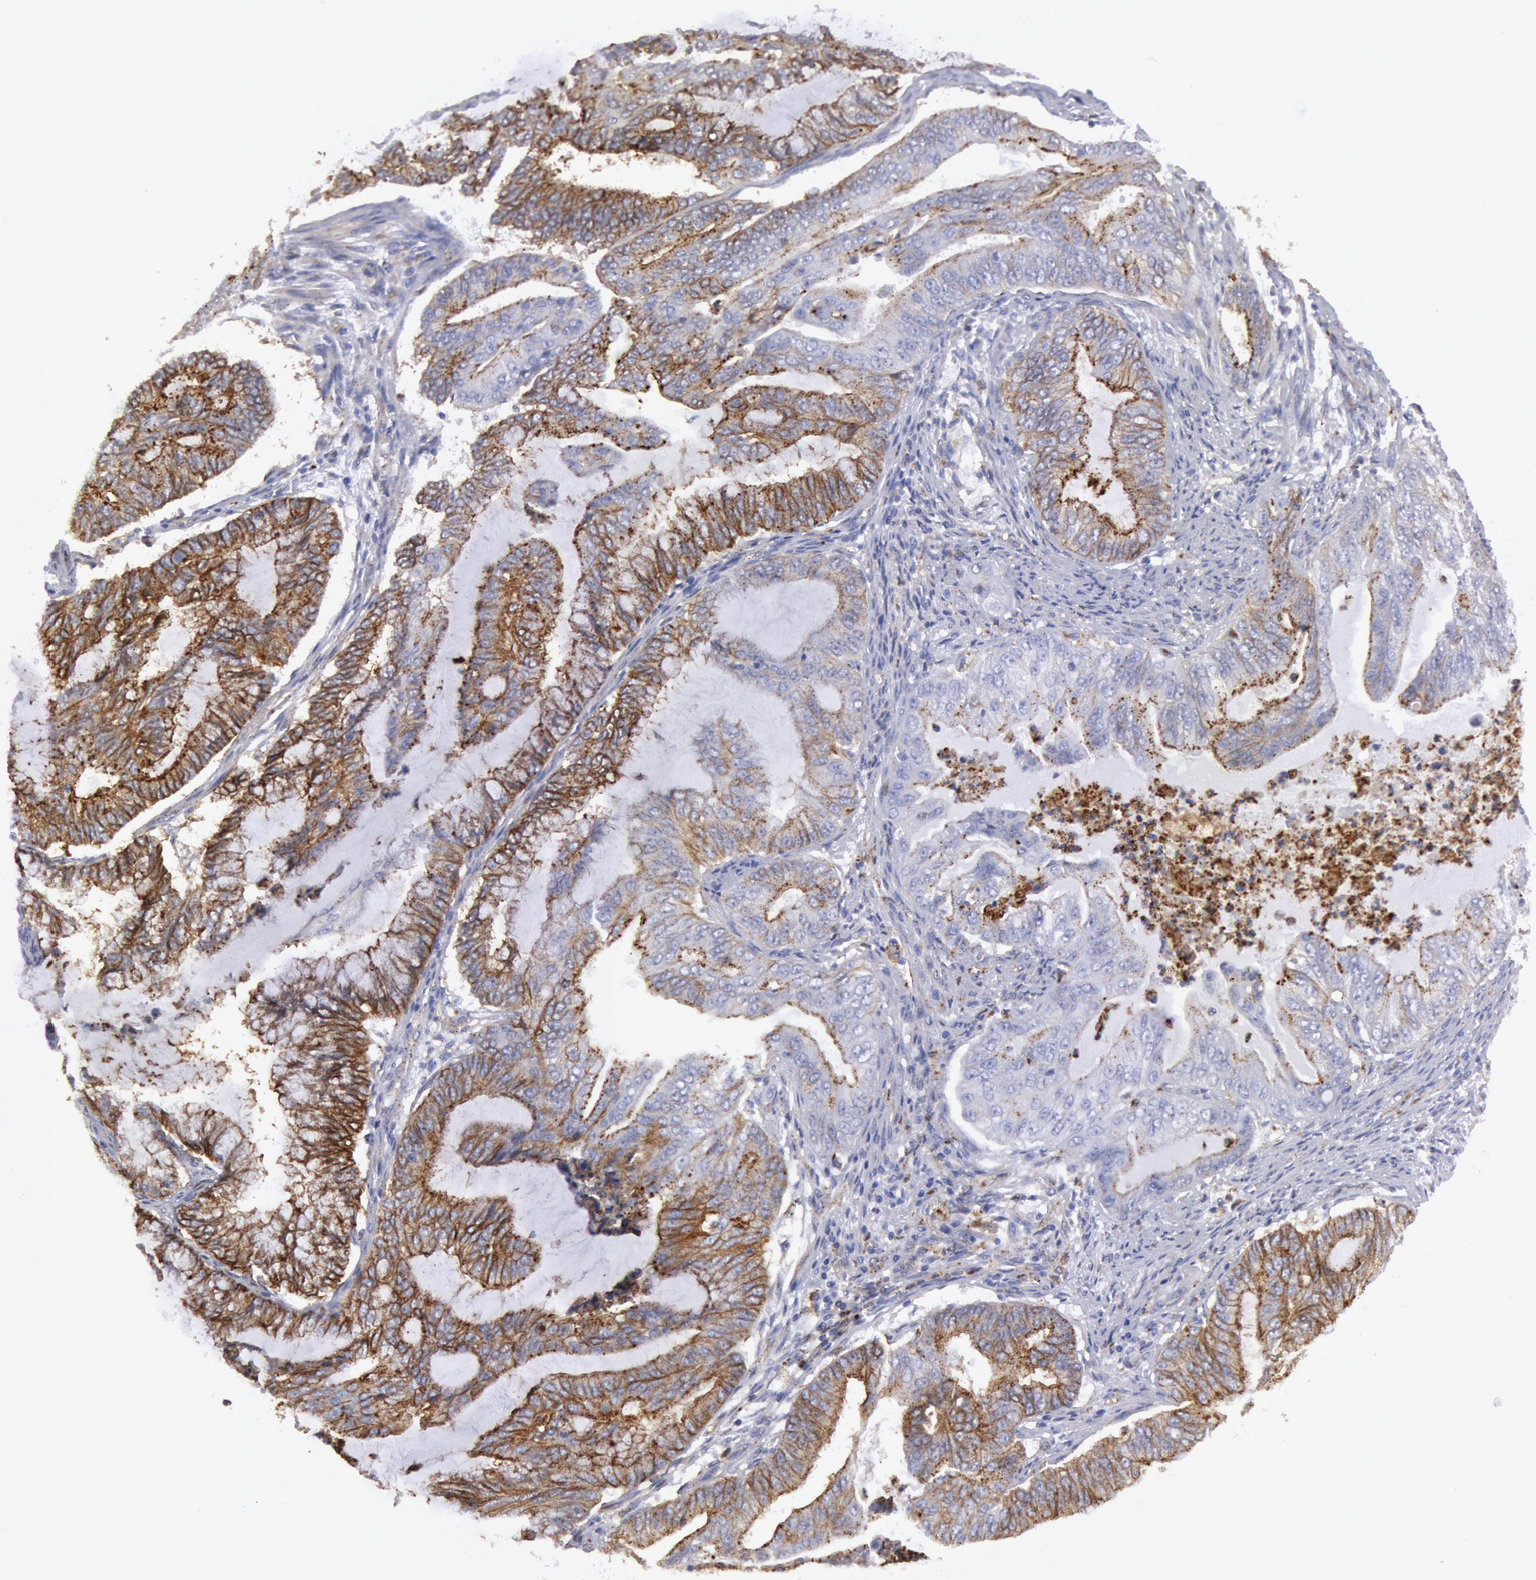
{"staining": {"intensity": "weak", "quantity": ">75%", "location": "cytoplasmic/membranous"}, "tissue": "endometrial cancer", "cell_type": "Tumor cells", "image_type": "cancer", "snomed": [{"axis": "morphology", "description": "Adenocarcinoma, NOS"}, {"axis": "topography", "description": "Endometrium"}], "caption": "Immunohistochemical staining of endometrial cancer displays low levels of weak cytoplasmic/membranous protein positivity in approximately >75% of tumor cells. The staining was performed using DAB to visualize the protein expression in brown, while the nuclei were stained in blue with hematoxylin (Magnification: 20x).", "gene": "FLOT1", "patient": {"sex": "female", "age": 63}}